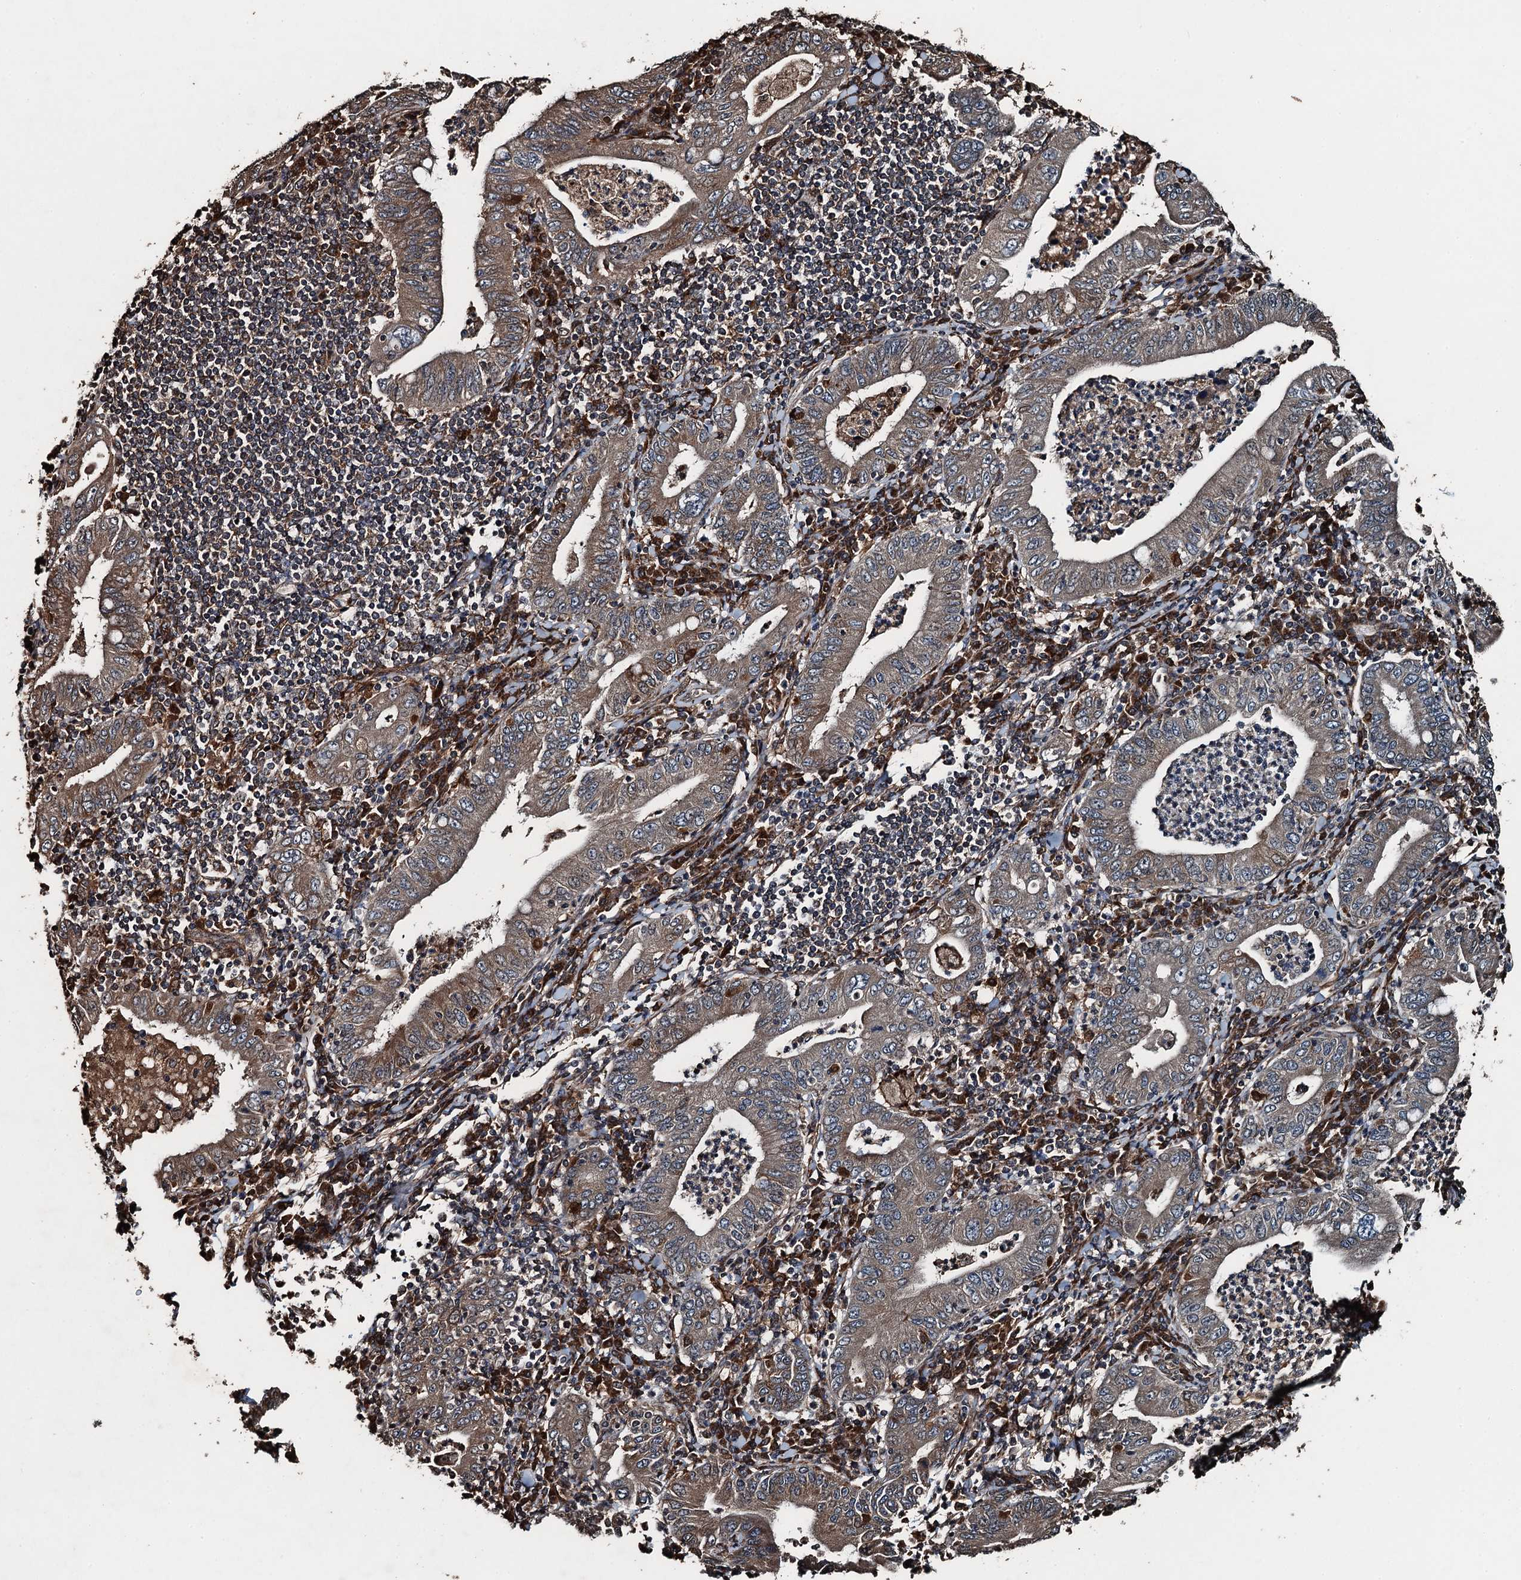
{"staining": {"intensity": "moderate", "quantity": ">75%", "location": "cytoplasmic/membranous"}, "tissue": "stomach cancer", "cell_type": "Tumor cells", "image_type": "cancer", "snomed": [{"axis": "morphology", "description": "Normal tissue, NOS"}, {"axis": "morphology", "description": "Adenocarcinoma, NOS"}, {"axis": "topography", "description": "Esophagus"}, {"axis": "topography", "description": "Stomach, upper"}, {"axis": "topography", "description": "Peripheral nerve tissue"}], "caption": "This image reveals immunohistochemistry staining of human stomach cancer (adenocarcinoma), with medium moderate cytoplasmic/membranous positivity in approximately >75% of tumor cells.", "gene": "TCTN1", "patient": {"sex": "male", "age": 62}}